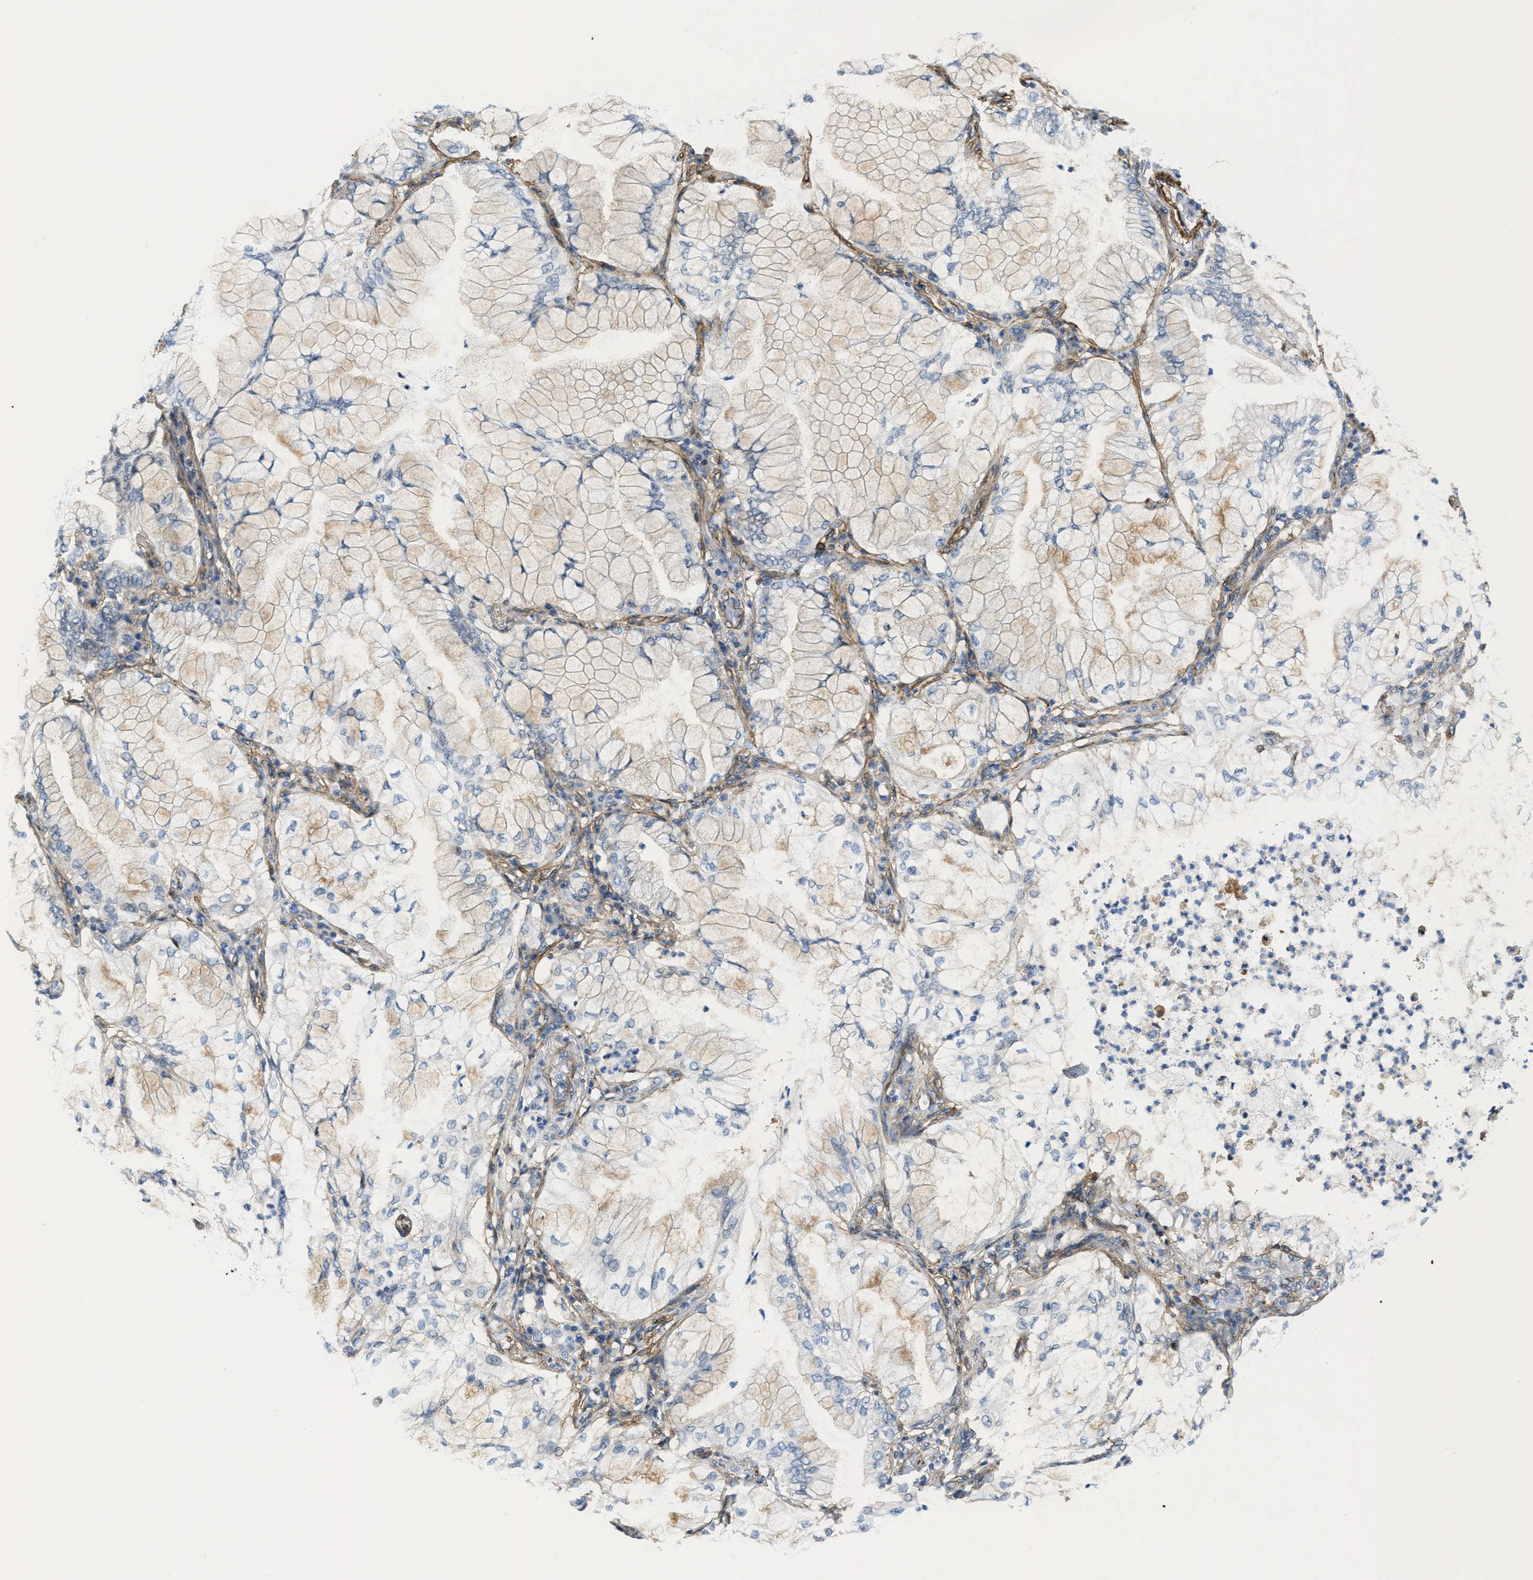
{"staining": {"intensity": "weak", "quantity": "25%-75%", "location": "cytoplasmic/membranous"}, "tissue": "lung cancer", "cell_type": "Tumor cells", "image_type": "cancer", "snomed": [{"axis": "morphology", "description": "Adenocarcinoma, NOS"}, {"axis": "topography", "description": "Lung"}], "caption": "There is low levels of weak cytoplasmic/membranous staining in tumor cells of lung cancer, as demonstrated by immunohistochemical staining (brown color).", "gene": "NAB1", "patient": {"sex": "female", "age": 70}}